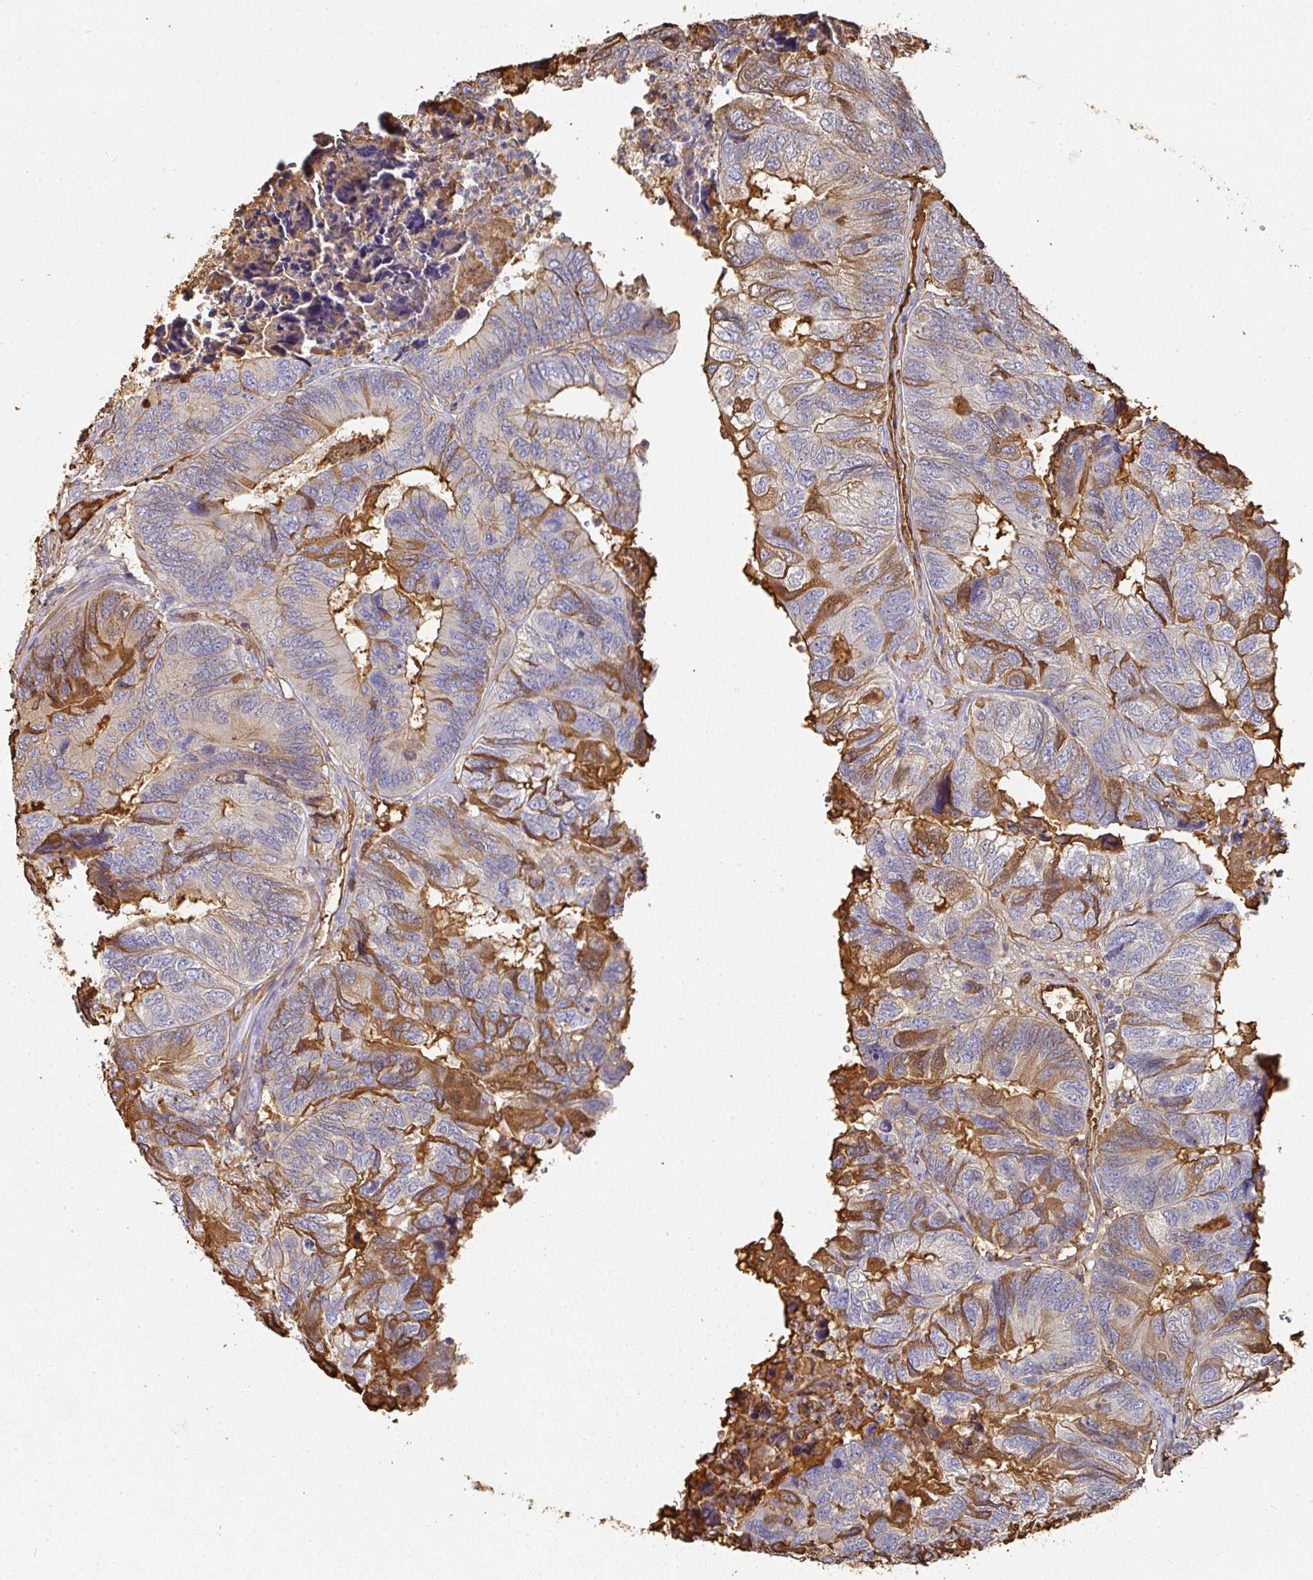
{"staining": {"intensity": "strong", "quantity": "25%-75%", "location": "cytoplasmic/membranous"}, "tissue": "colorectal cancer", "cell_type": "Tumor cells", "image_type": "cancer", "snomed": [{"axis": "morphology", "description": "Adenocarcinoma, NOS"}, {"axis": "topography", "description": "Colon"}], "caption": "Immunohistochemical staining of adenocarcinoma (colorectal) demonstrates high levels of strong cytoplasmic/membranous staining in approximately 25%-75% of tumor cells. Using DAB (3,3'-diaminobenzidine) (brown) and hematoxylin (blue) stains, captured at high magnification using brightfield microscopy.", "gene": "ALB", "patient": {"sex": "female", "age": 67}}